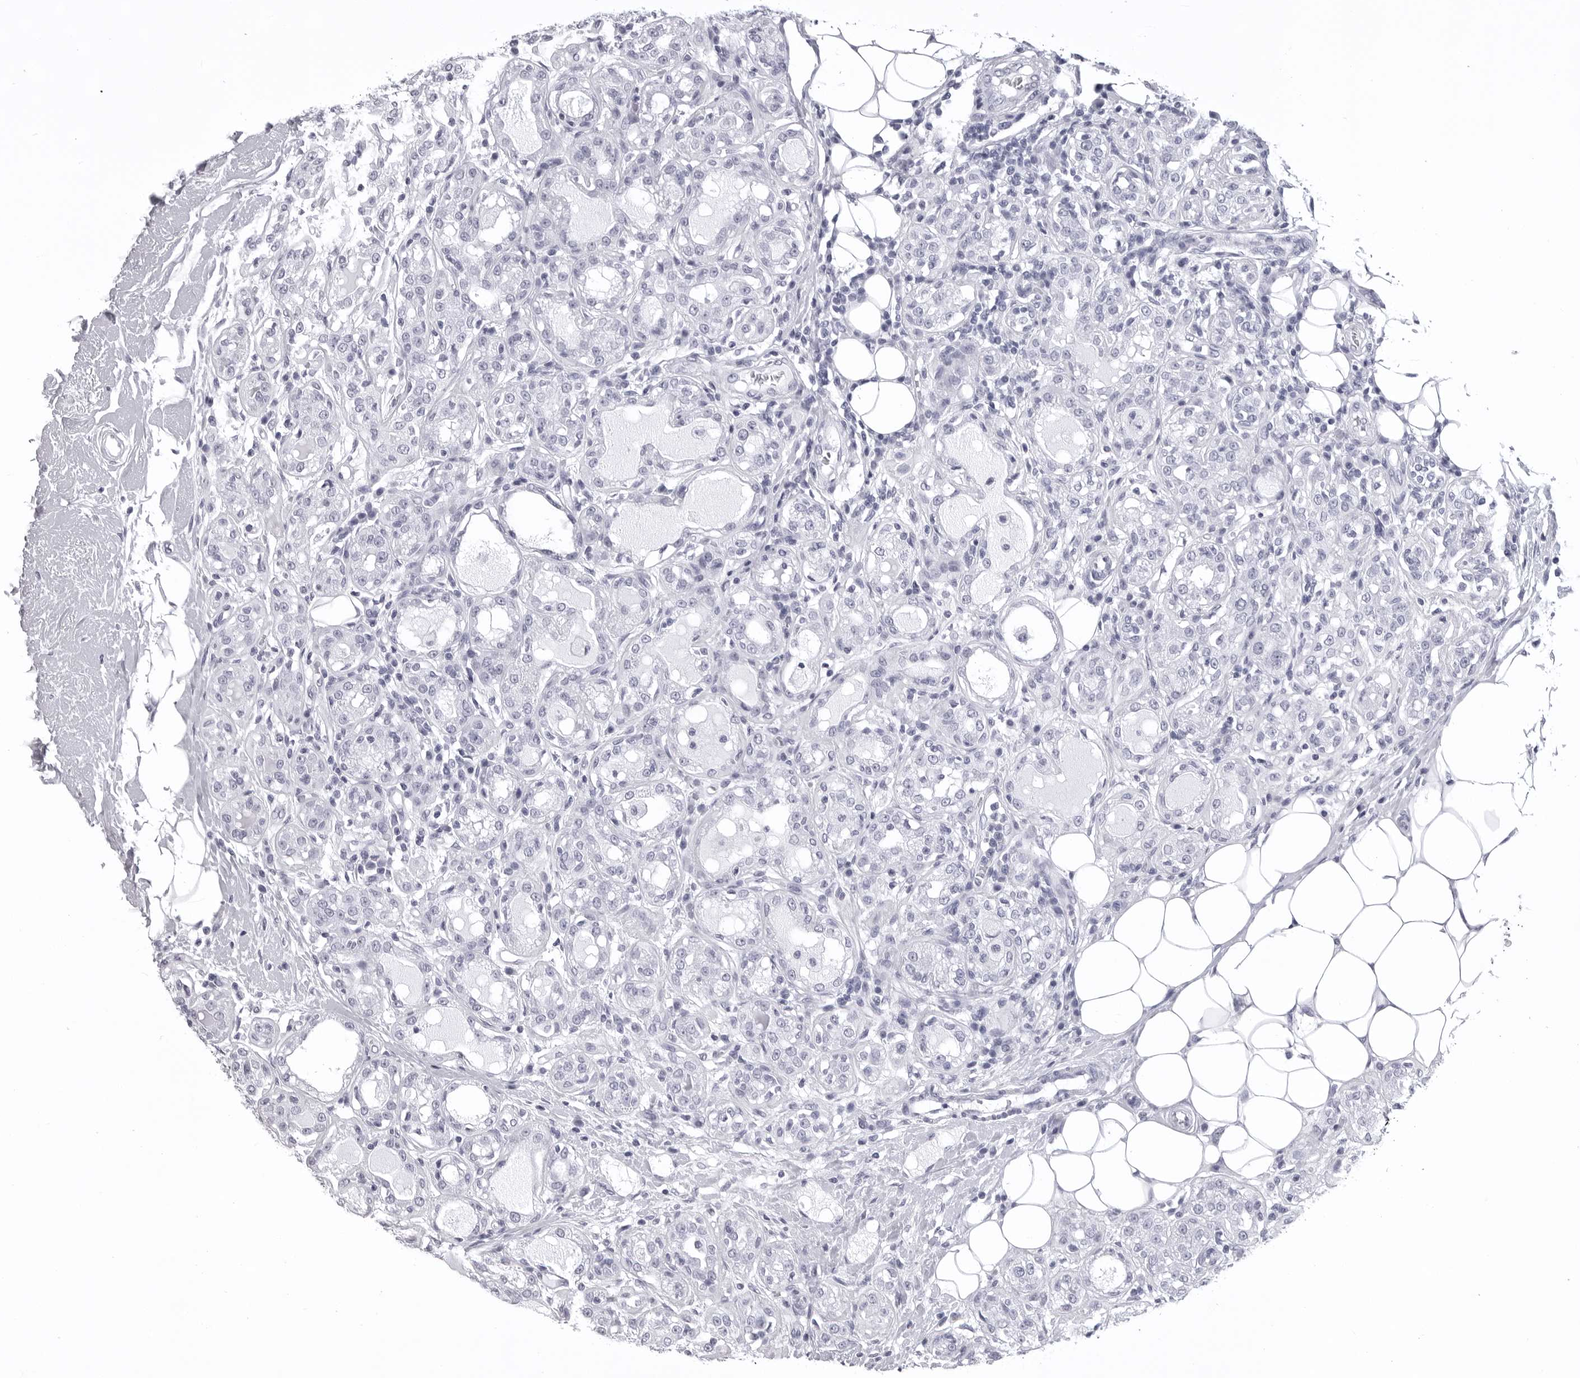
{"staining": {"intensity": "negative", "quantity": "none", "location": "none"}, "tissue": "breast cancer", "cell_type": "Tumor cells", "image_type": "cancer", "snomed": [{"axis": "morphology", "description": "Duct carcinoma"}, {"axis": "topography", "description": "Breast"}], "caption": "IHC histopathology image of neoplastic tissue: human breast invasive ductal carcinoma stained with DAB demonstrates no significant protein expression in tumor cells. (DAB immunohistochemistry with hematoxylin counter stain).", "gene": "LGALS4", "patient": {"sex": "female", "age": 27}}